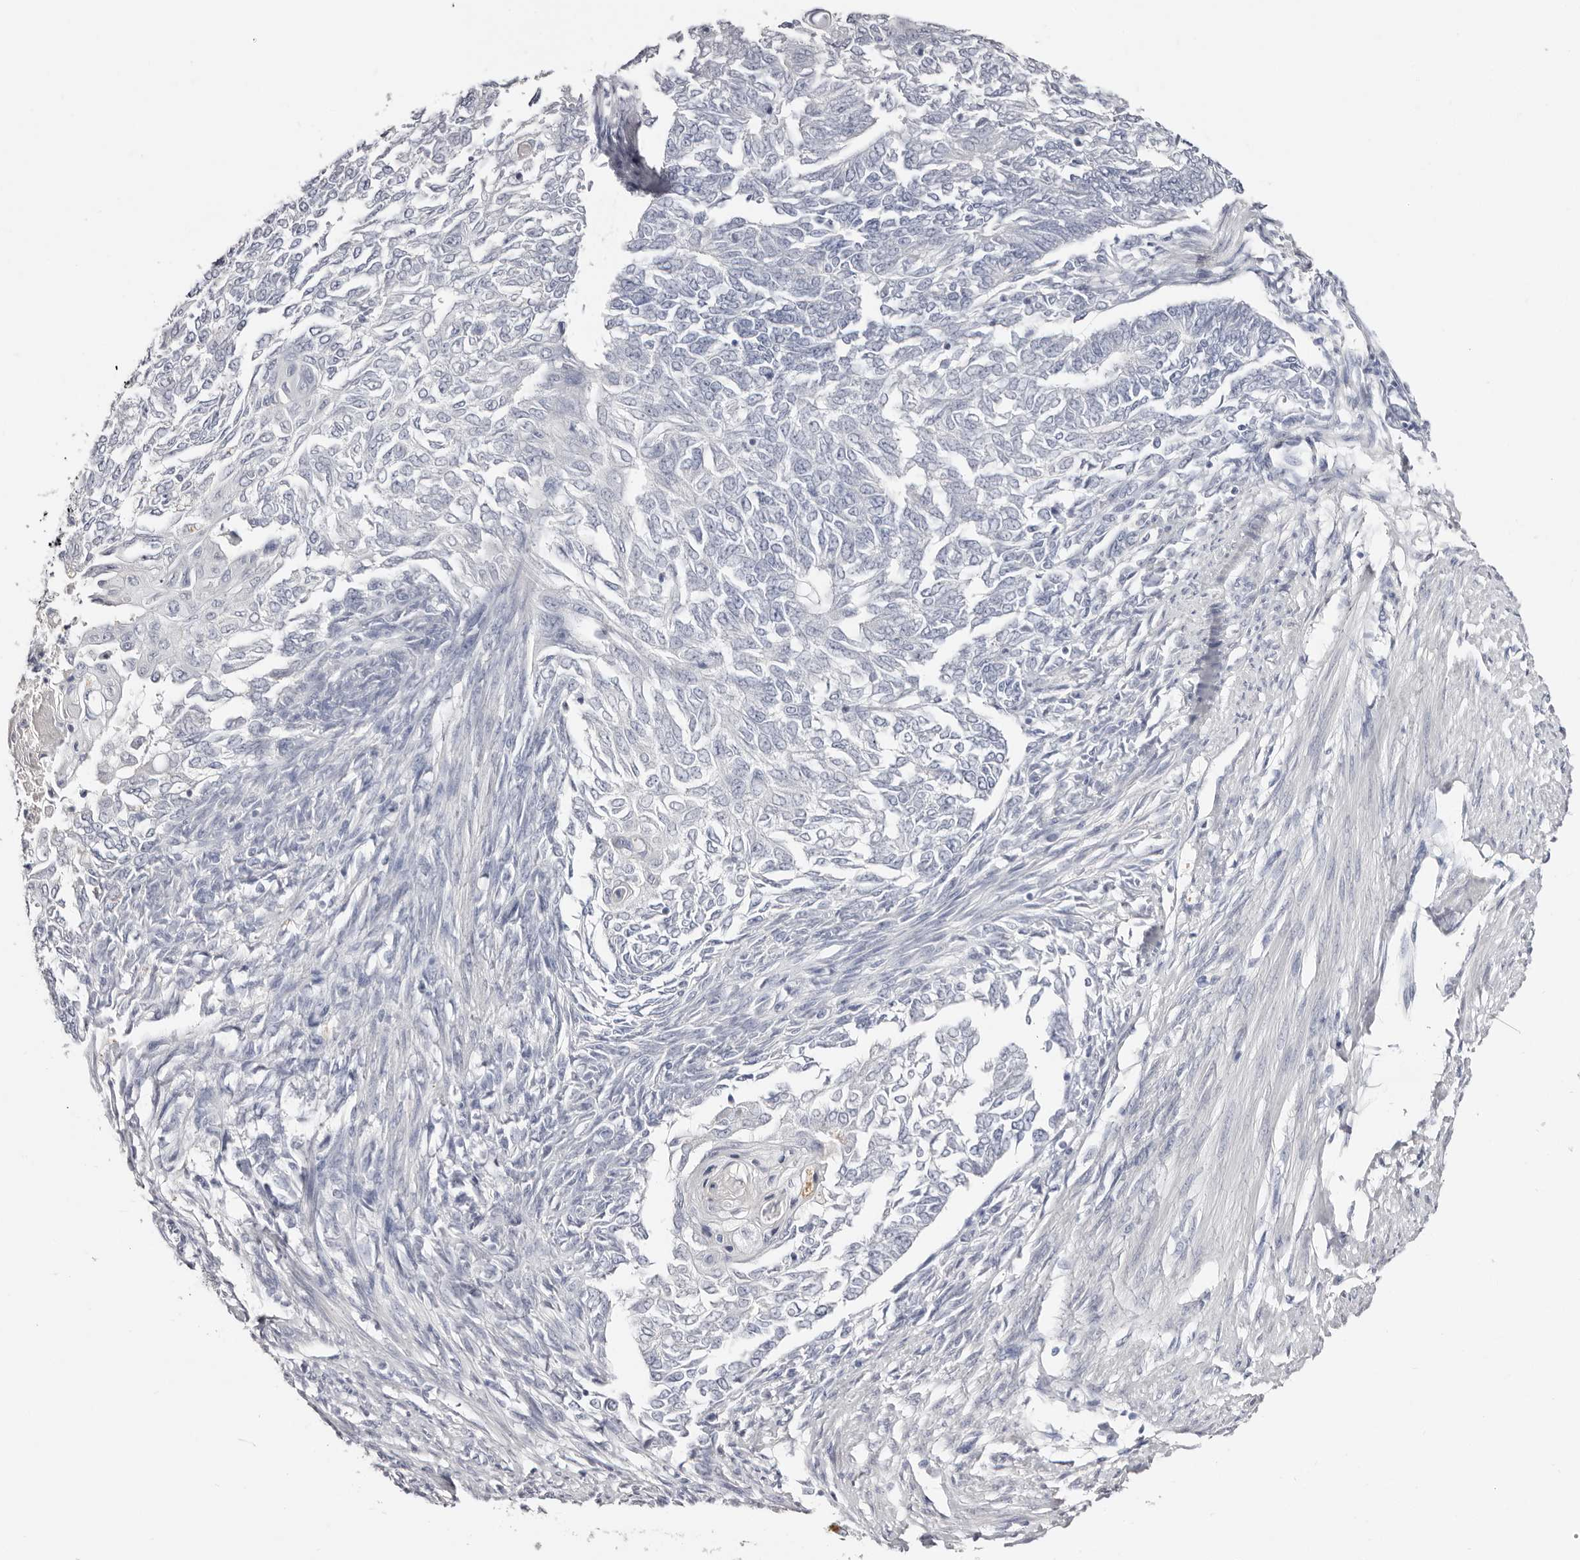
{"staining": {"intensity": "negative", "quantity": "none", "location": "none"}, "tissue": "endometrial cancer", "cell_type": "Tumor cells", "image_type": "cancer", "snomed": [{"axis": "morphology", "description": "Adenocarcinoma, NOS"}, {"axis": "topography", "description": "Endometrium"}], "caption": "Immunohistochemical staining of endometrial cancer displays no significant expression in tumor cells. (Immunohistochemistry (ihc), brightfield microscopy, high magnification).", "gene": "AKNAD1", "patient": {"sex": "female", "age": 32}}